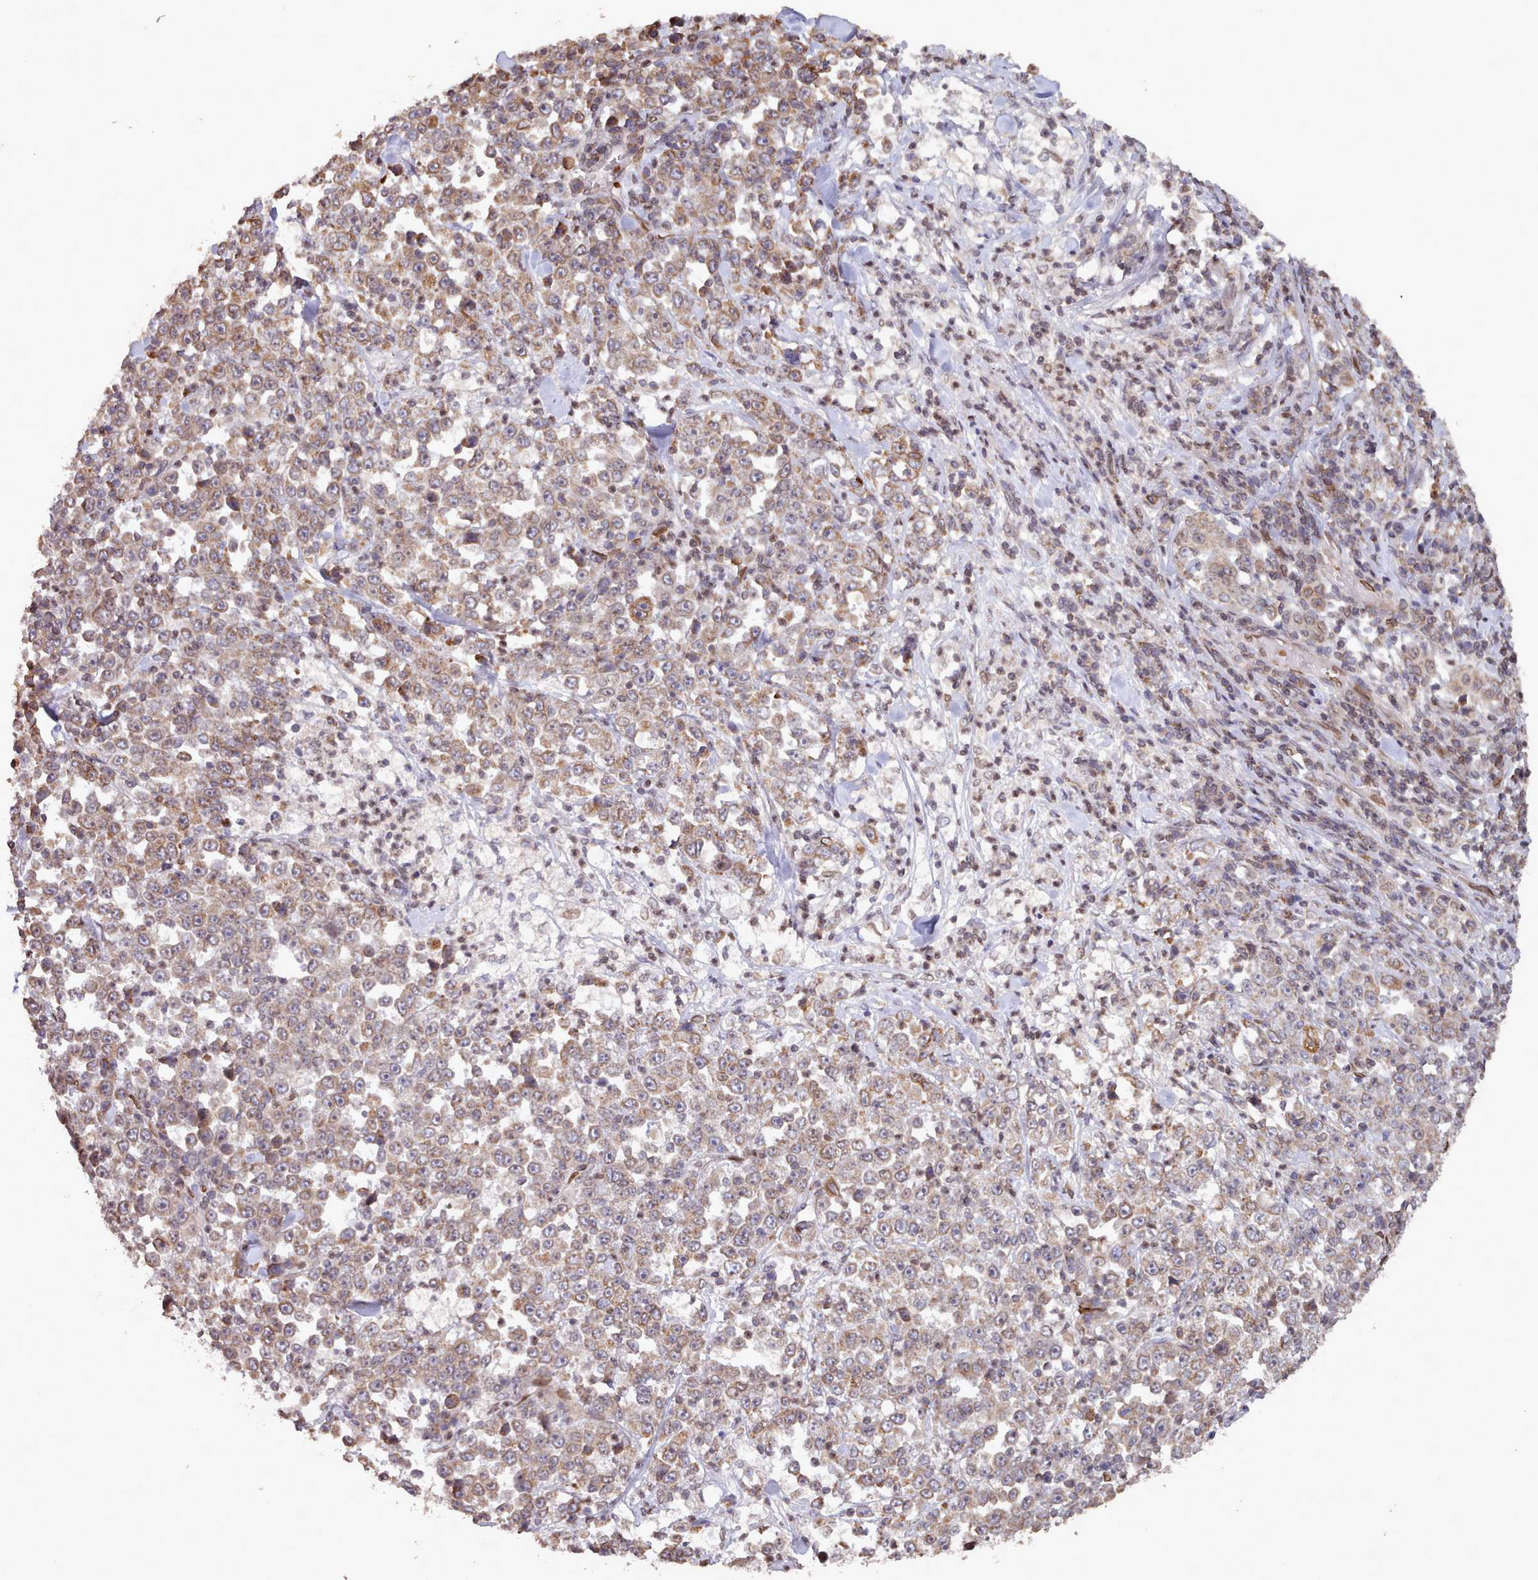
{"staining": {"intensity": "weak", "quantity": ">75%", "location": "cytoplasmic/membranous"}, "tissue": "stomach cancer", "cell_type": "Tumor cells", "image_type": "cancer", "snomed": [{"axis": "morphology", "description": "Normal tissue, NOS"}, {"axis": "morphology", "description": "Adenocarcinoma, NOS"}, {"axis": "topography", "description": "Stomach, upper"}, {"axis": "topography", "description": "Stomach"}], "caption": "Brown immunohistochemical staining in human stomach cancer (adenocarcinoma) demonstrates weak cytoplasmic/membranous positivity in approximately >75% of tumor cells.", "gene": "TOR1AIP1", "patient": {"sex": "male", "age": 59}}